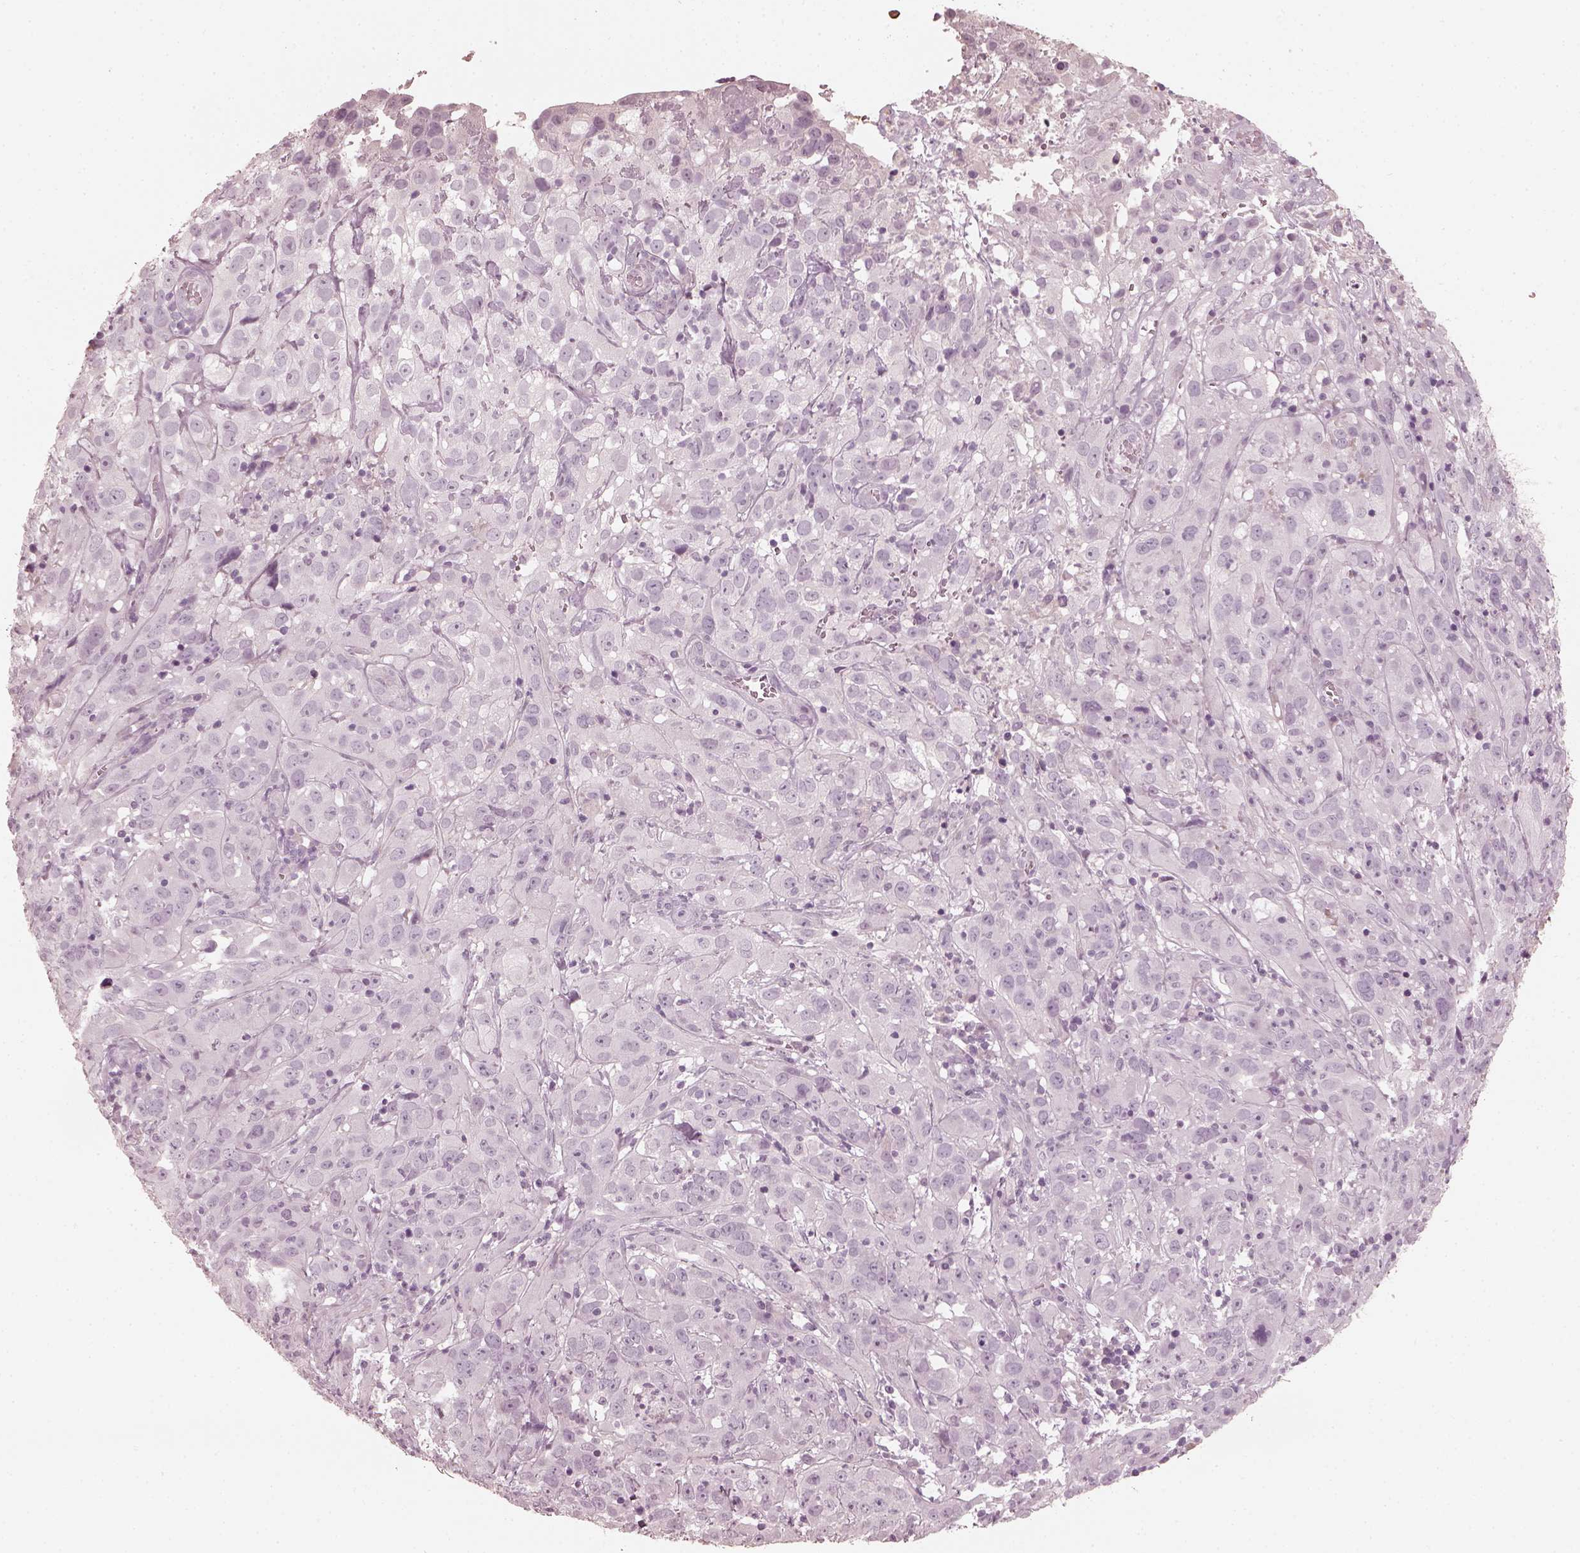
{"staining": {"intensity": "negative", "quantity": "none", "location": "none"}, "tissue": "cervical cancer", "cell_type": "Tumor cells", "image_type": "cancer", "snomed": [{"axis": "morphology", "description": "Squamous cell carcinoma, NOS"}, {"axis": "topography", "description": "Cervix"}], "caption": "Immunohistochemistry (IHC) photomicrograph of cervical squamous cell carcinoma stained for a protein (brown), which displays no expression in tumor cells.", "gene": "OPTC", "patient": {"sex": "female", "age": 32}}